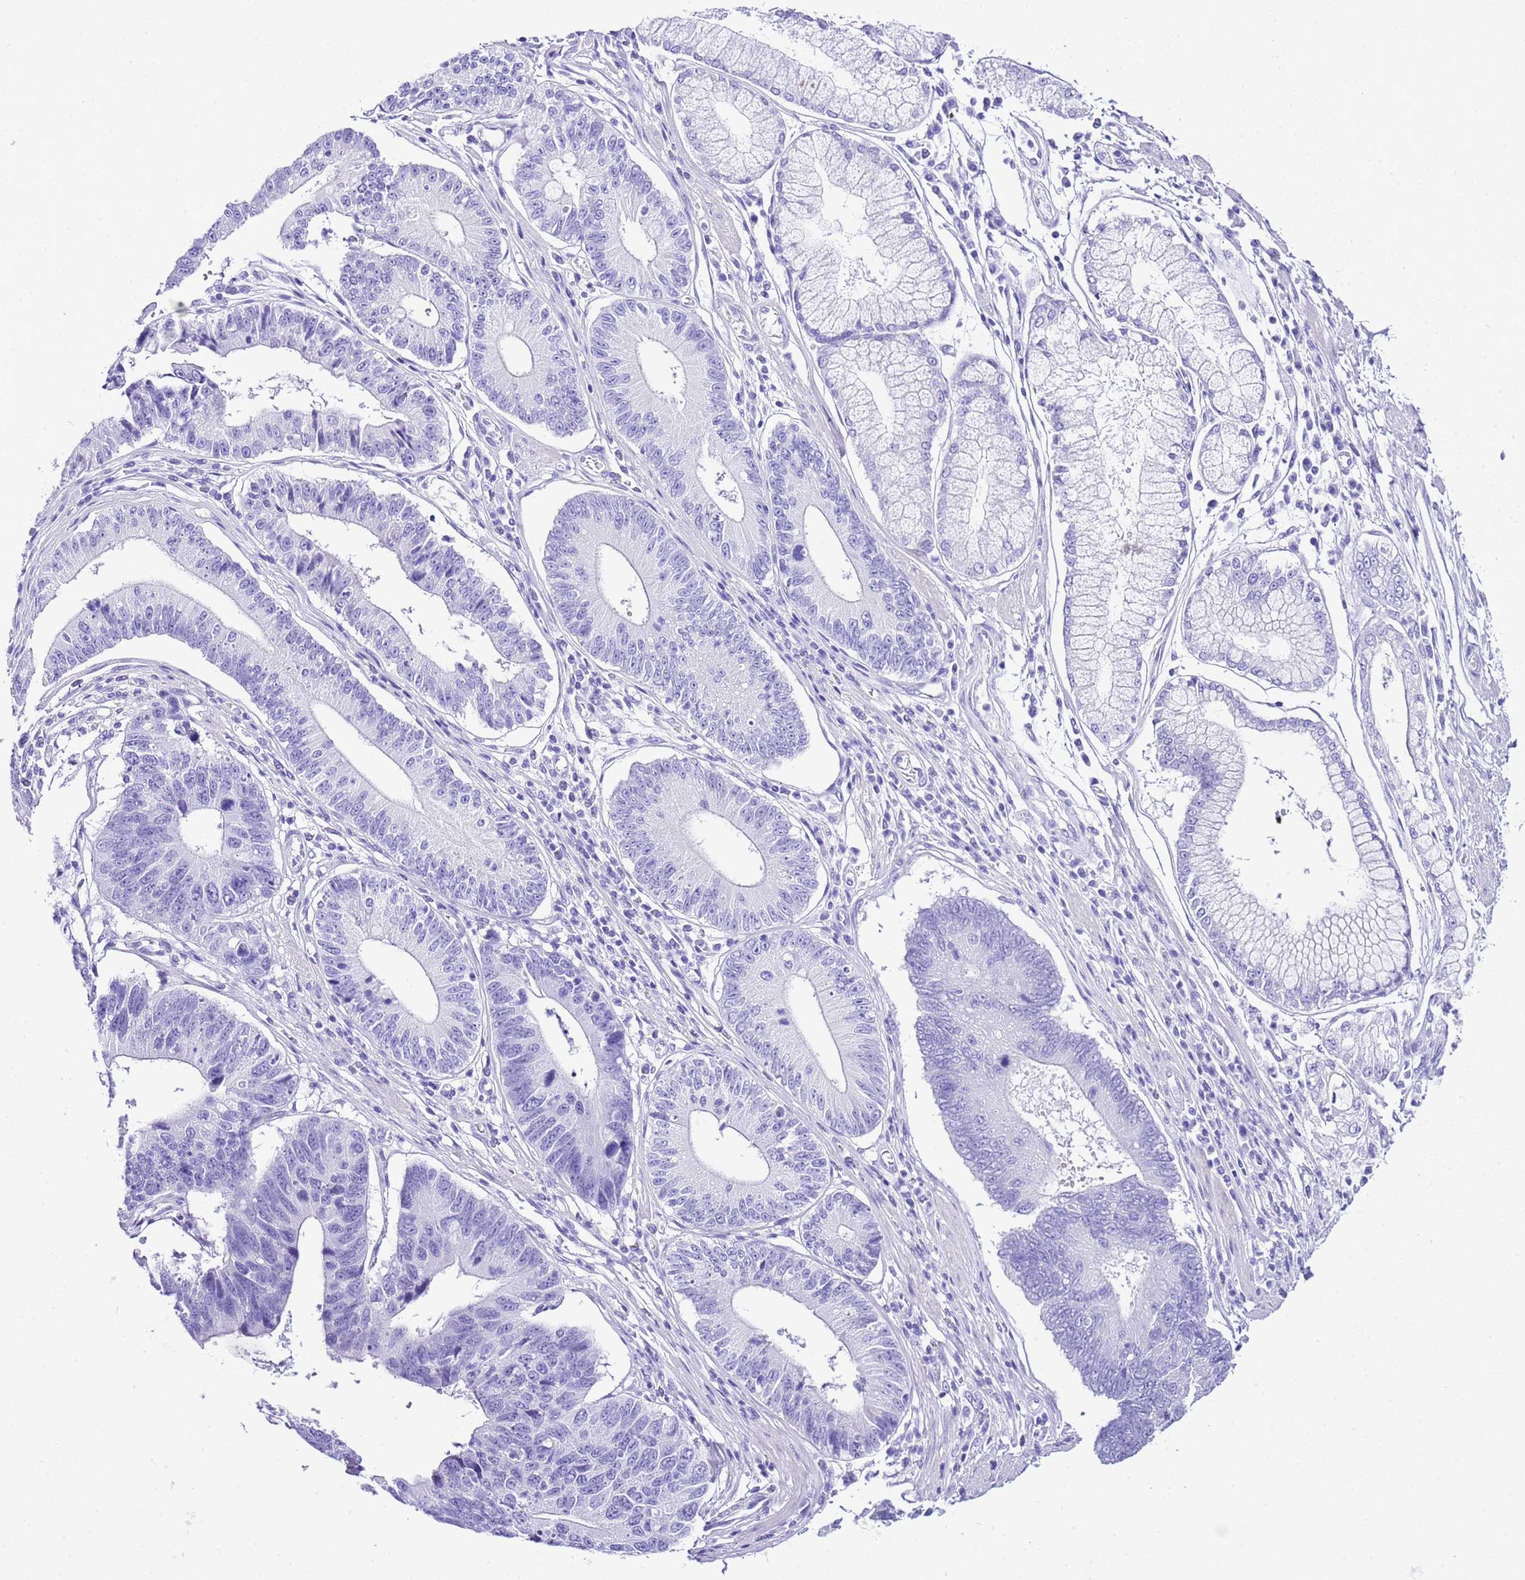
{"staining": {"intensity": "negative", "quantity": "none", "location": "none"}, "tissue": "stomach cancer", "cell_type": "Tumor cells", "image_type": "cancer", "snomed": [{"axis": "morphology", "description": "Adenocarcinoma, NOS"}, {"axis": "topography", "description": "Stomach"}], "caption": "Immunohistochemical staining of adenocarcinoma (stomach) shows no significant expression in tumor cells.", "gene": "KCNC1", "patient": {"sex": "male", "age": 59}}